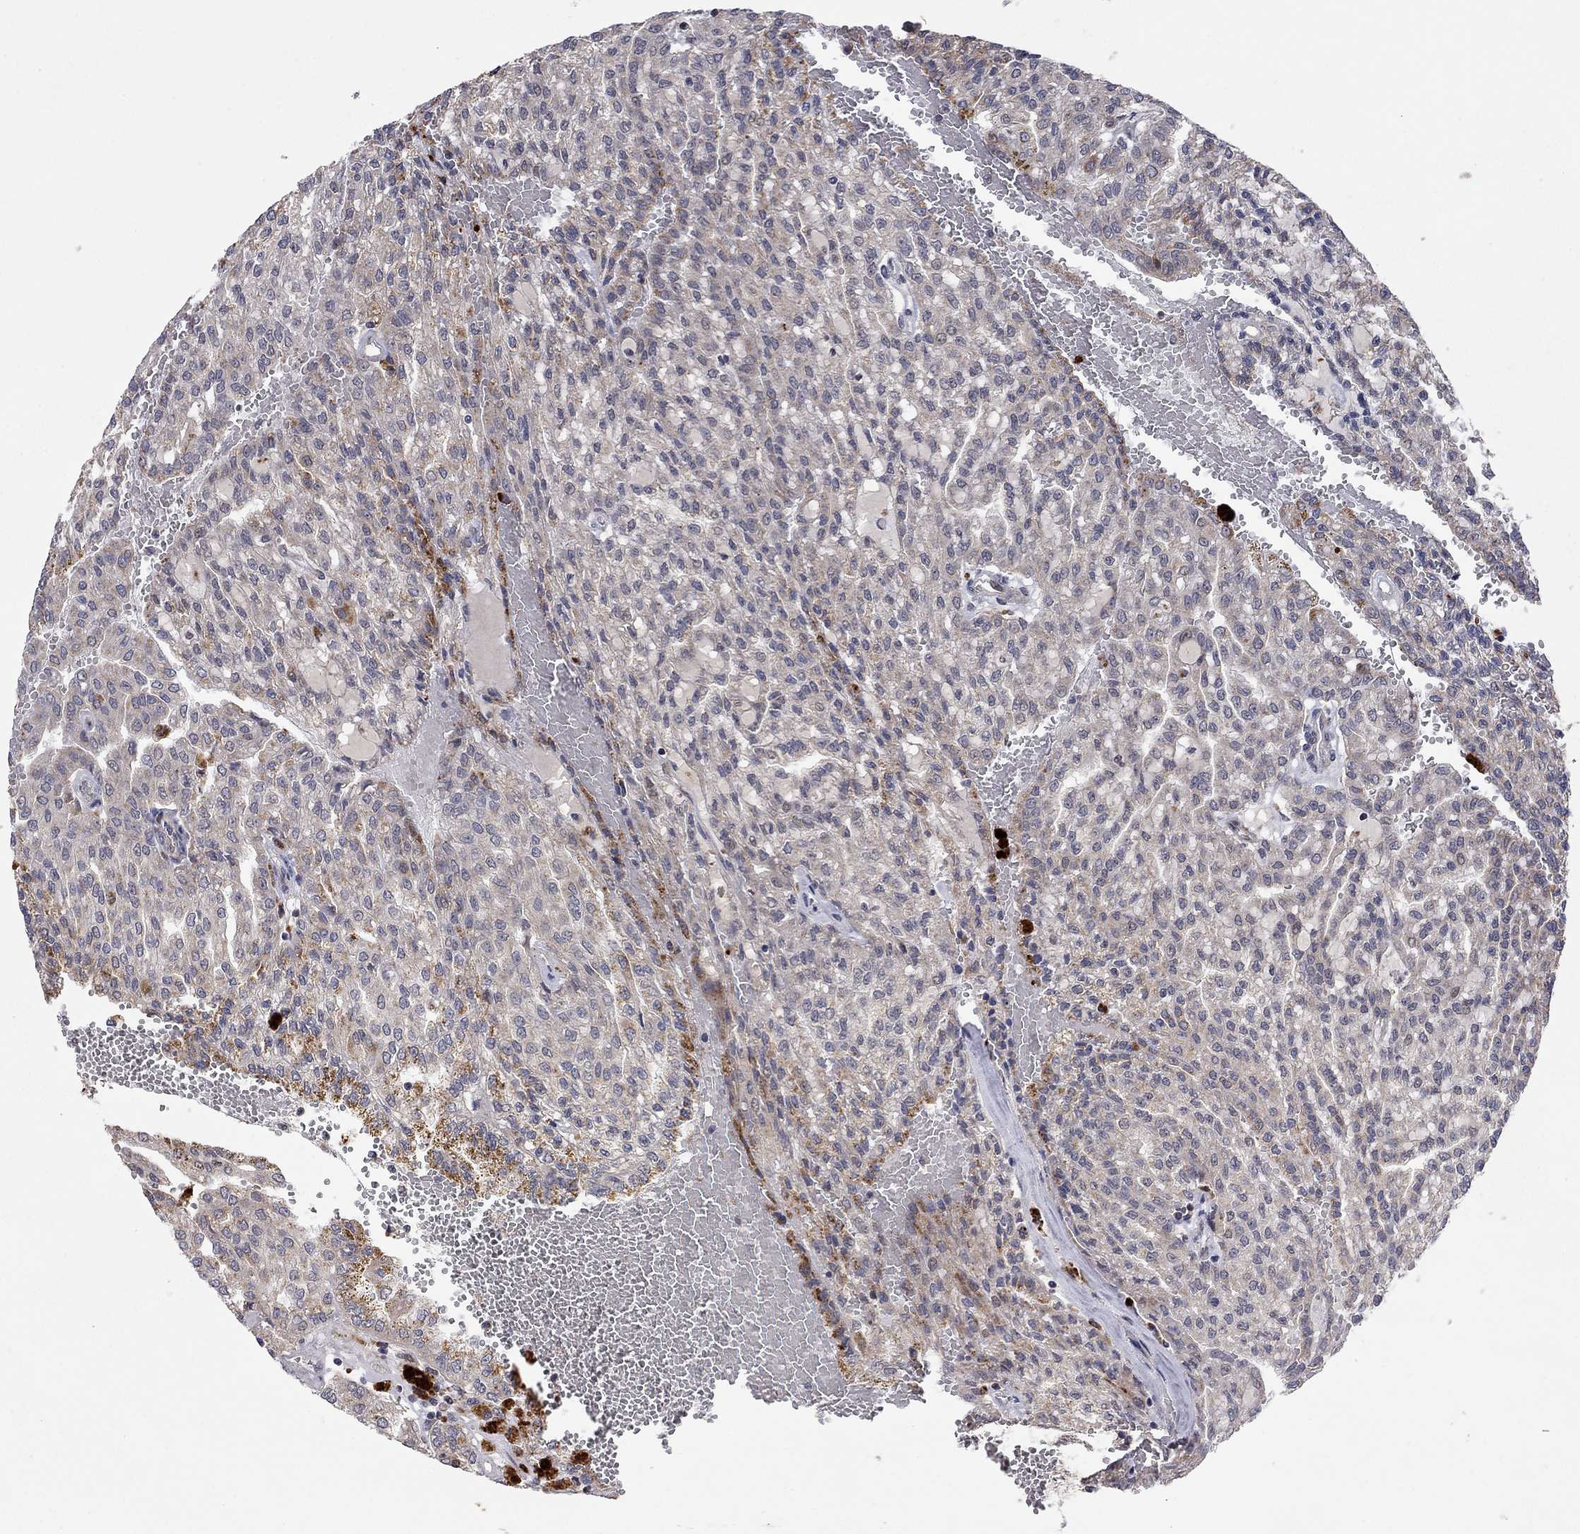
{"staining": {"intensity": "strong", "quantity": "<25%", "location": "cytoplasmic/membranous"}, "tissue": "renal cancer", "cell_type": "Tumor cells", "image_type": "cancer", "snomed": [{"axis": "morphology", "description": "Adenocarcinoma, NOS"}, {"axis": "topography", "description": "Kidney"}], "caption": "Protein expression by immunohistochemistry exhibits strong cytoplasmic/membranous staining in approximately <25% of tumor cells in adenocarcinoma (renal). The staining was performed using DAB (3,3'-diaminobenzidine), with brown indicating positive protein expression. Nuclei are stained blue with hematoxylin.", "gene": "IDS", "patient": {"sex": "male", "age": 63}}